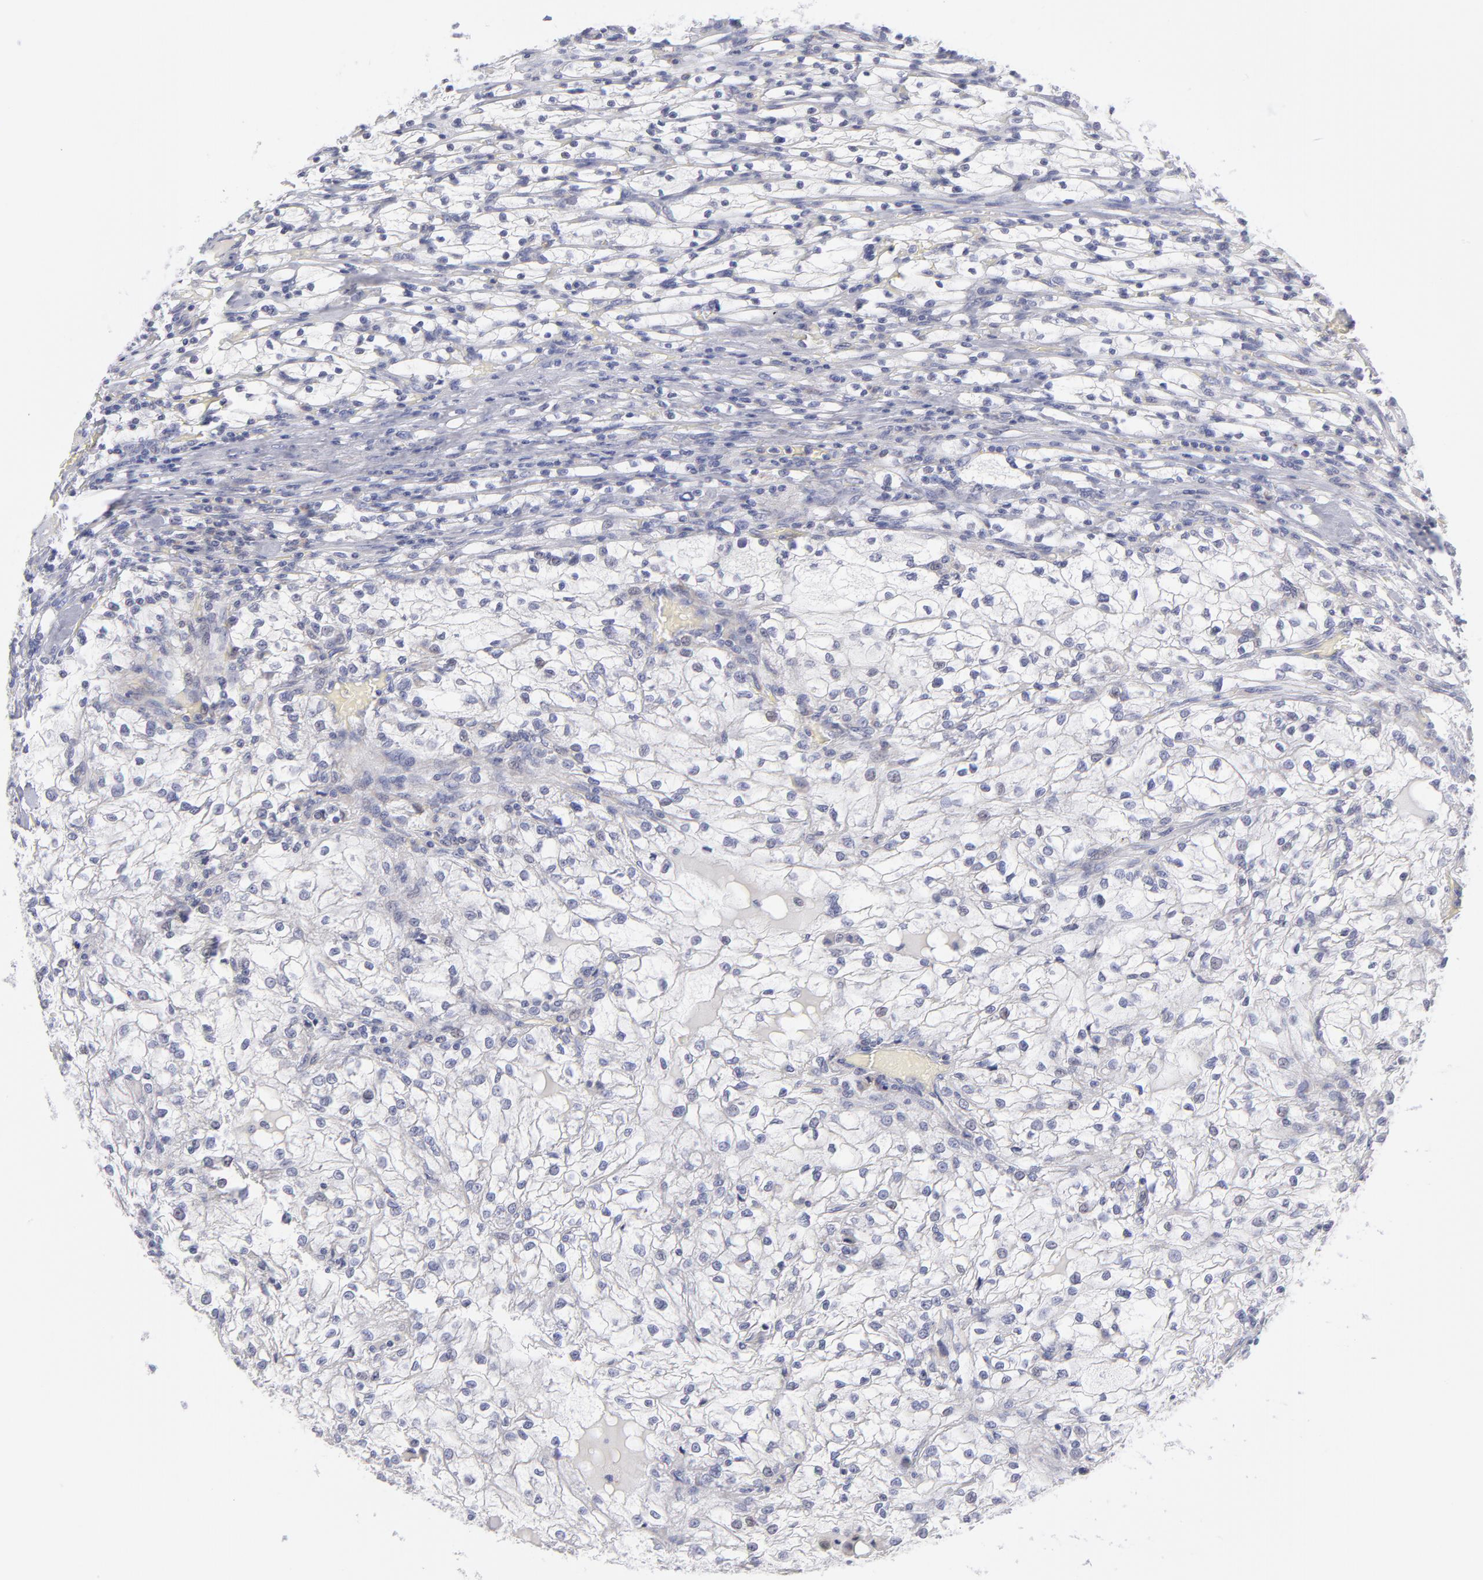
{"staining": {"intensity": "negative", "quantity": "none", "location": "none"}, "tissue": "renal cancer", "cell_type": "Tumor cells", "image_type": "cancer", "snomed": [{"axis": "morphology", "description": "Adenocarcinoma, NOS"}, {"axis": "topography", "description": "Kidney"}], "caption": "High magnification brightfield microscopy of renal cancer stained with DAB (brown) and counterstained with hematoxylin (blue): tumor cells show no significant positivity. (Brightfield microscopy of DAB (3,3'-diaminobenzidine) IHC at high magnification).", "gene": "MTHFD2", "patient": {"sex": "female", "age": 83}}